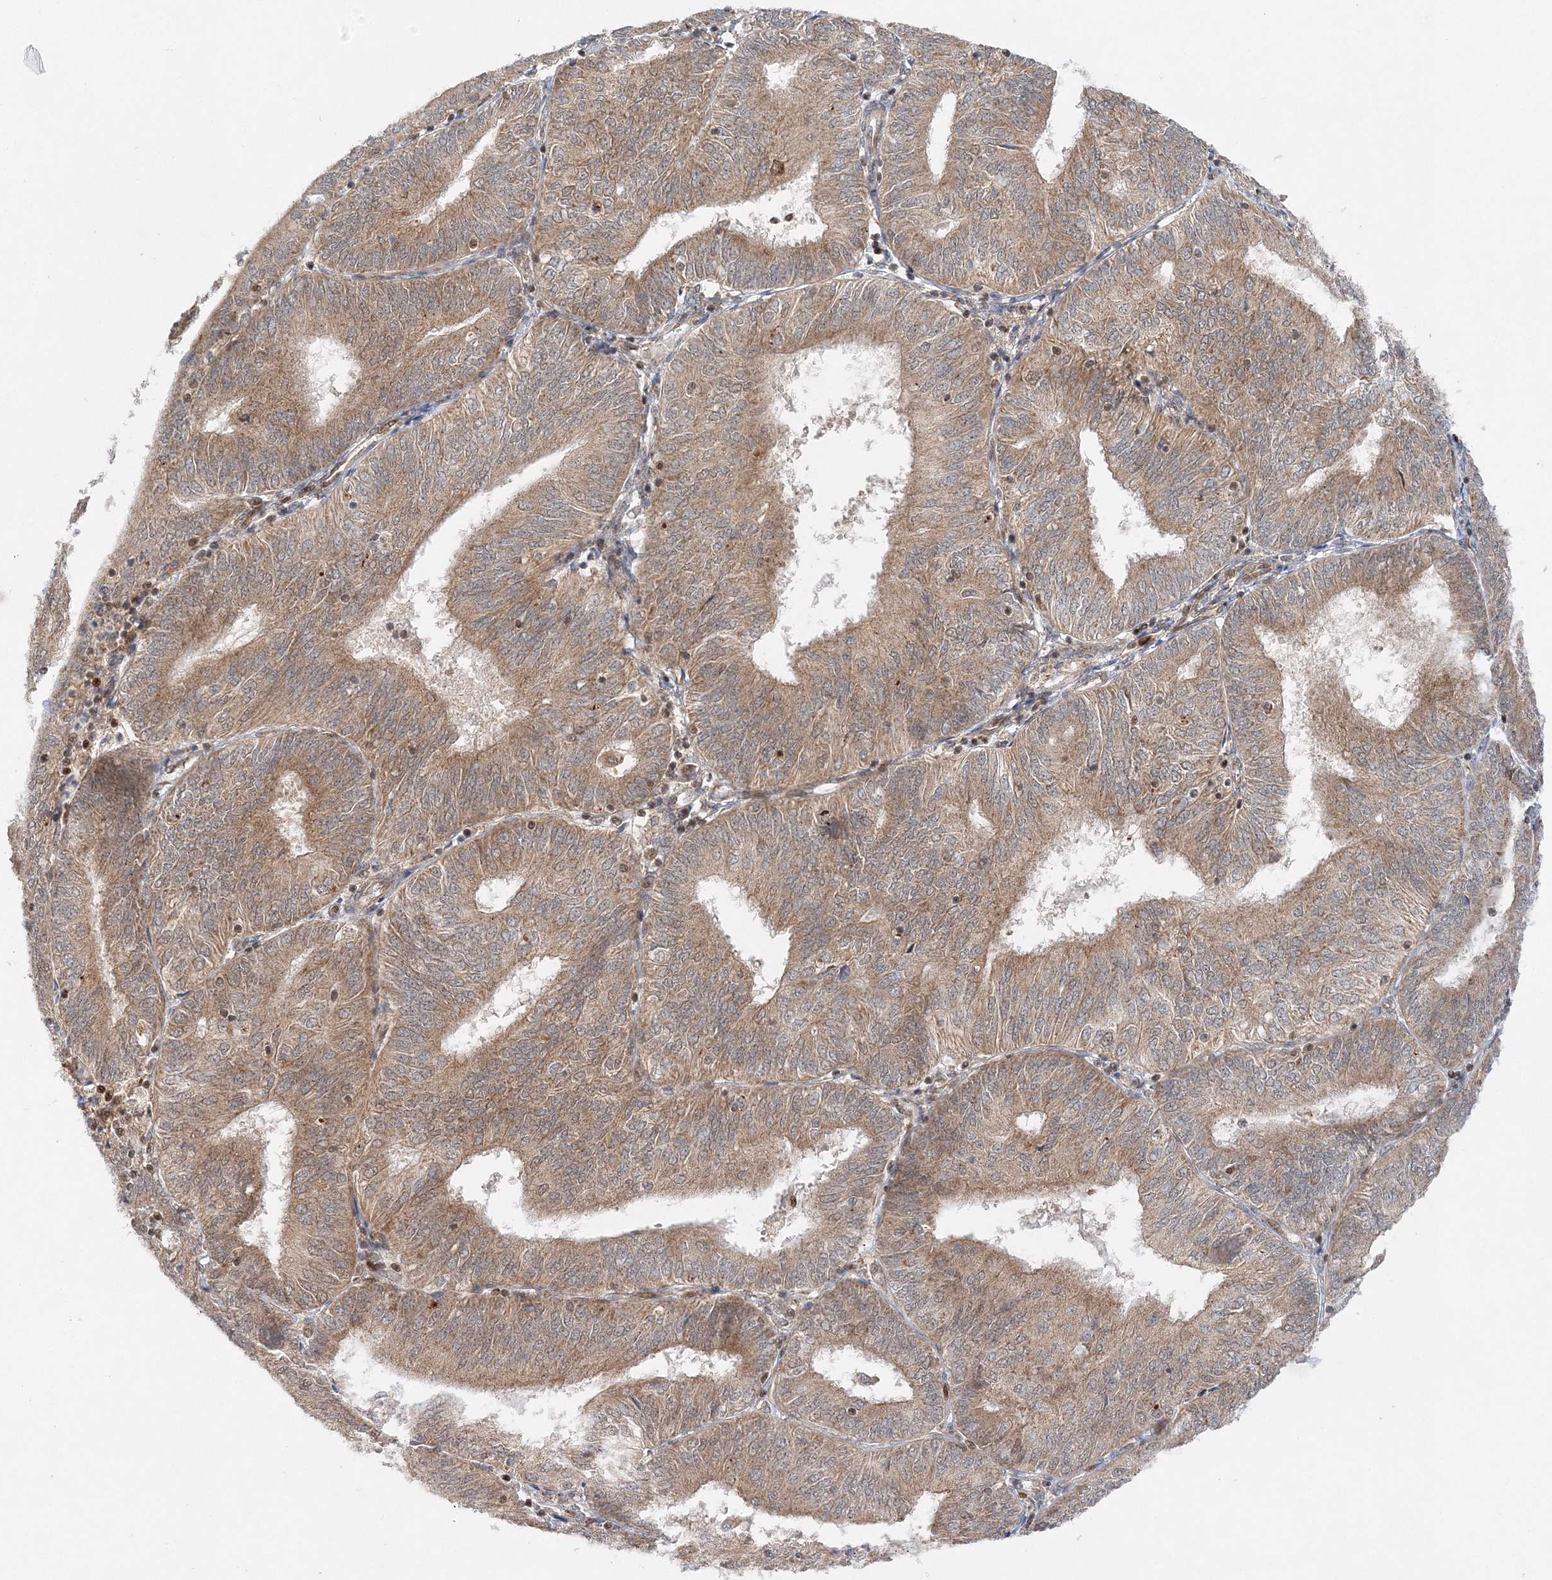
{"staining": {"intensity": "weak", "quantity": ">75%", "location": "cytoplasmic/membranous"}, "tissue": "endometrial cancer", "cell_type": "Tumor cells", "image_type": "cancer", "snomed": [{"axis": "morphology", "description": "Adenocarcinoma, NOS"}, {"axis": "topography", "description": "Endometrium"}], "caption": "Adenocarcinoma (endometrial) stained for a protein (brown) exhibits weak cytoplasmic/membranous positive positivity in approximately >75% of tumor cells.", "gene": "RAB11FIP2", "patient": {"sex": "female", "age": 58}}